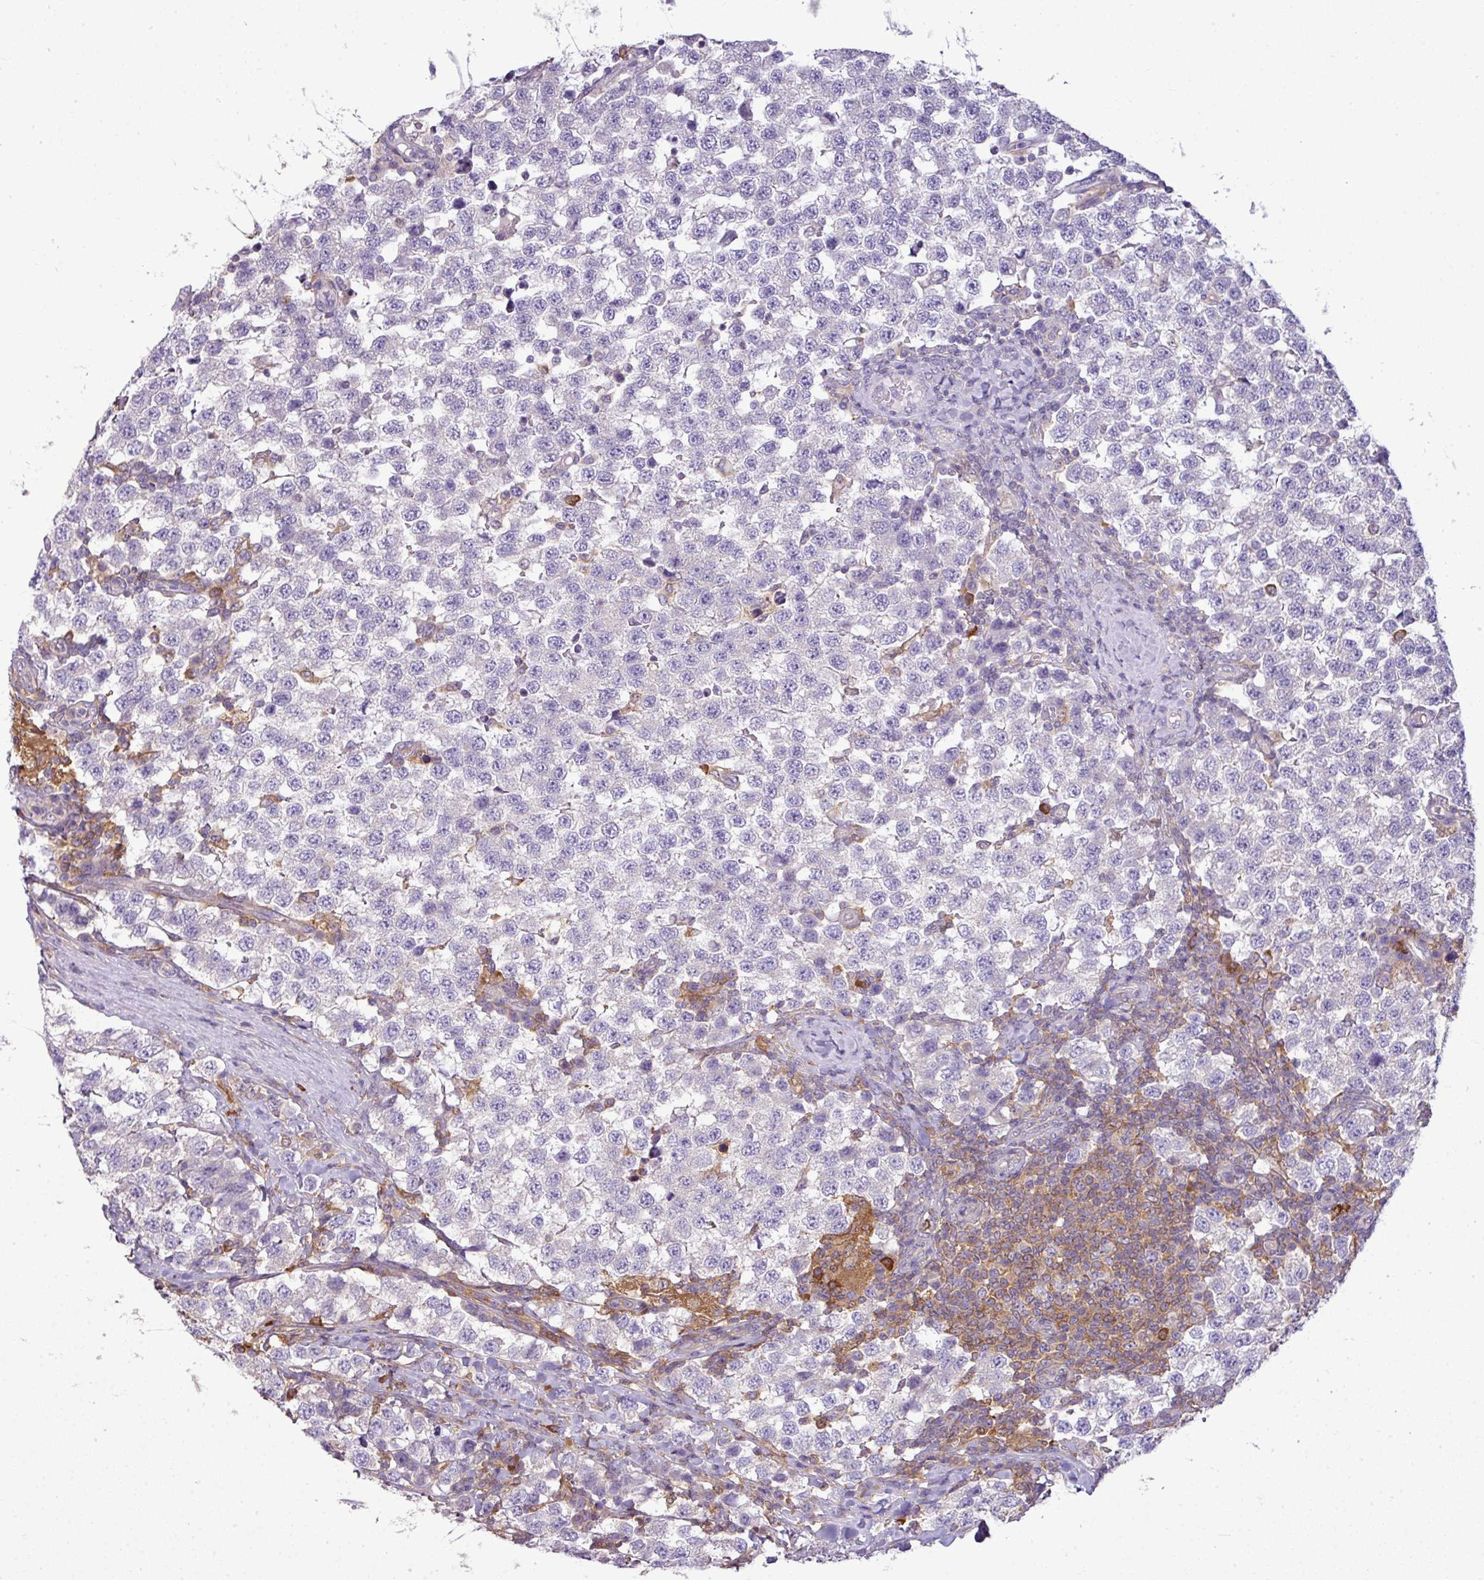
{"staining": {"intensity": "negative", "quantity": "none", "location": "none"}, "tissue": "testis cancer", "cell_type": "Tumor cells", "image_type": "cancer", "snomed": [{"axis": "morphology", "description": "Seminoma, NOS"}, {"axis": "topography", "description": "Testis"}], "caption": "Testis cancer stained for a protein using IHC demonstrates no staining tumor cells.", "gene": "STAT5A", "patient": {"sex": "male", "age": 34}}